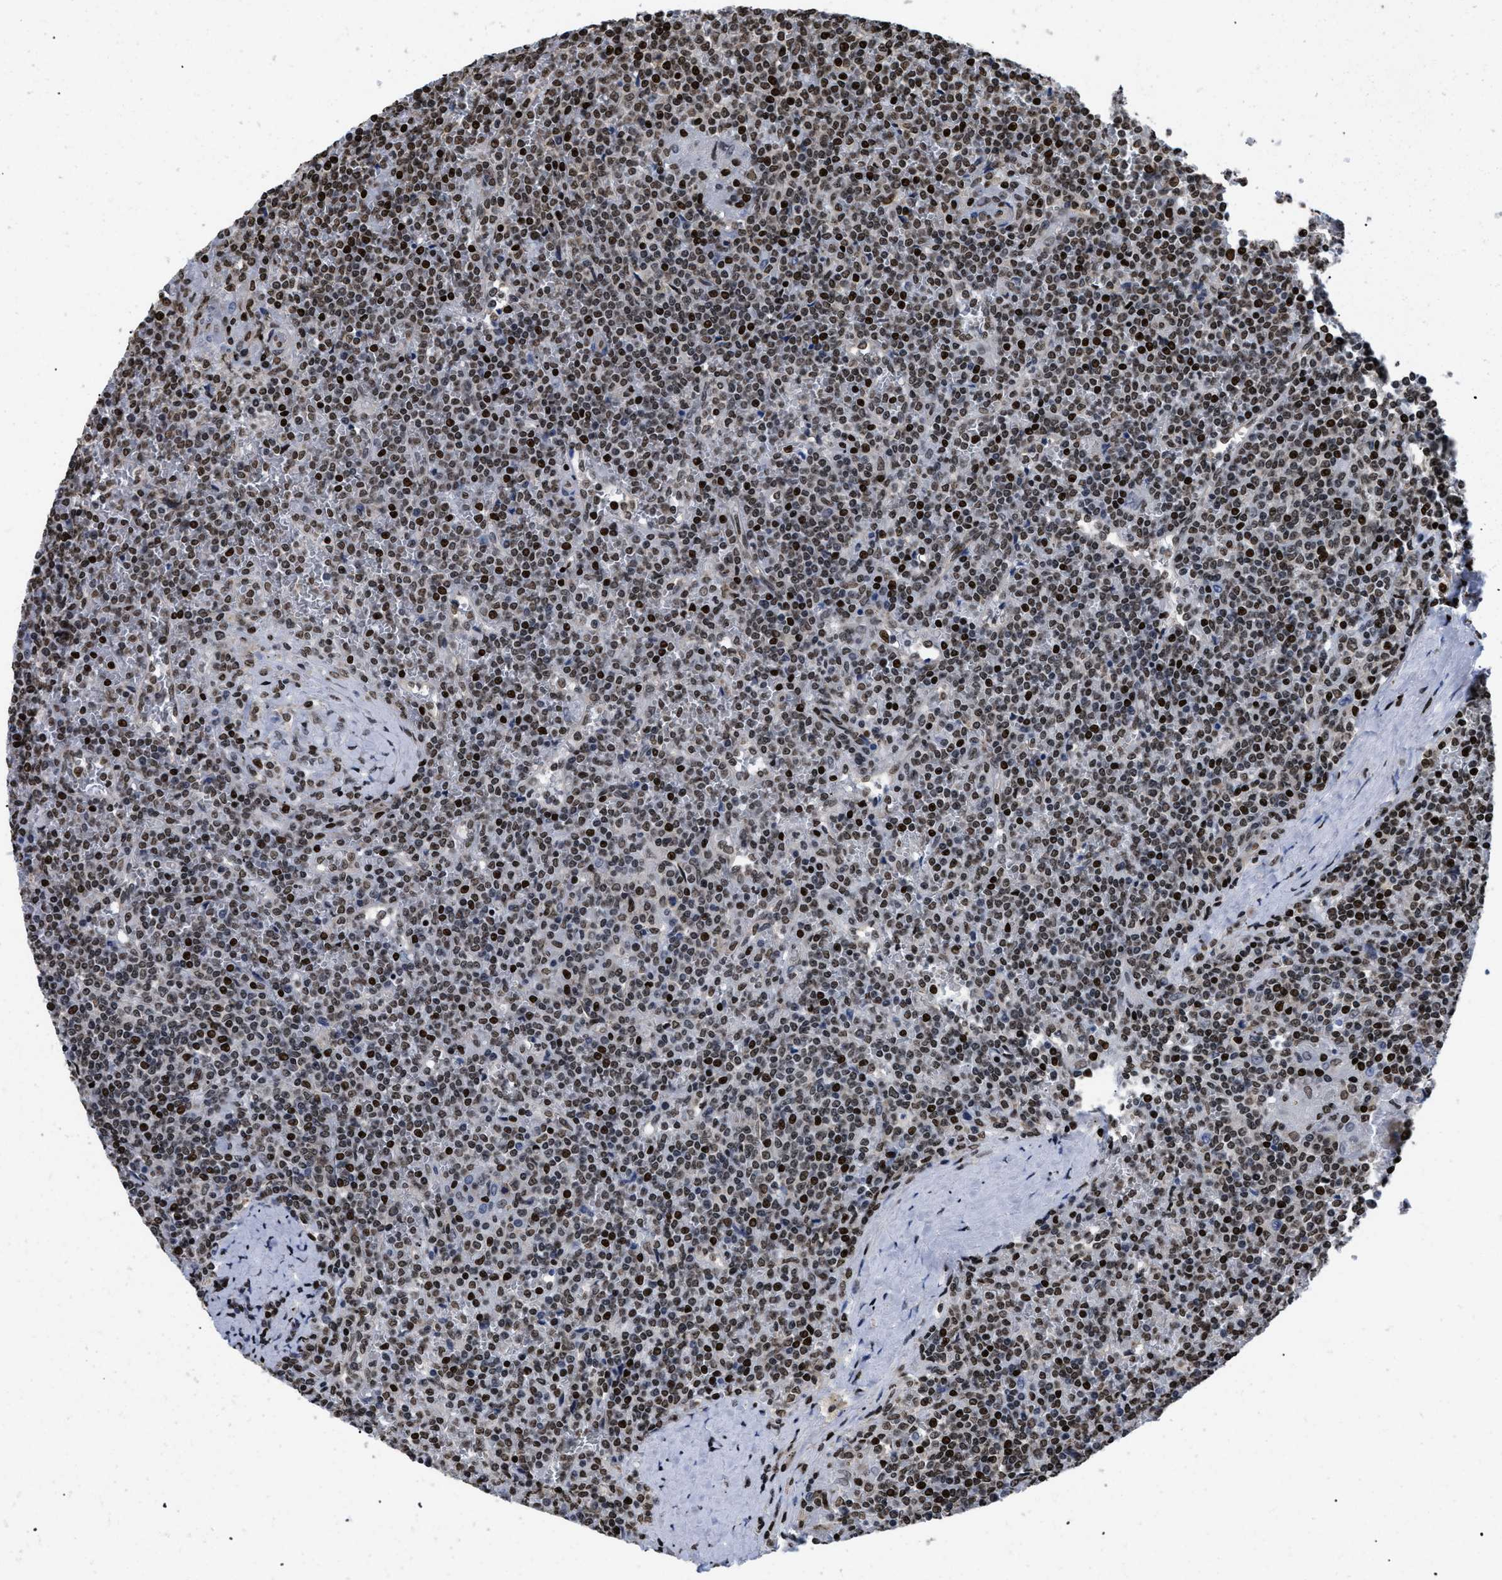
{"staining": {"intensity": "strong", "quantity": "25%-75%", "location": "nuclear"}, "tissue": "lymphoma", "cell_type": "Tumor cells", "image_type": "cancer", "snomed": [{"axis": "morphology", "description": "Malignant lymphoma, non-Hodgkin's type, Low grade"}, {"axis": "topography", "description": "Spleen"}], "caption": "Lymphoma tissue shows strong nuclear positivity in approximately 25%-75% of tumor cells, visualized by immunohistochemistry.", "gene": "CALHM3", "patient": {"sex": "female", "age": 19}}